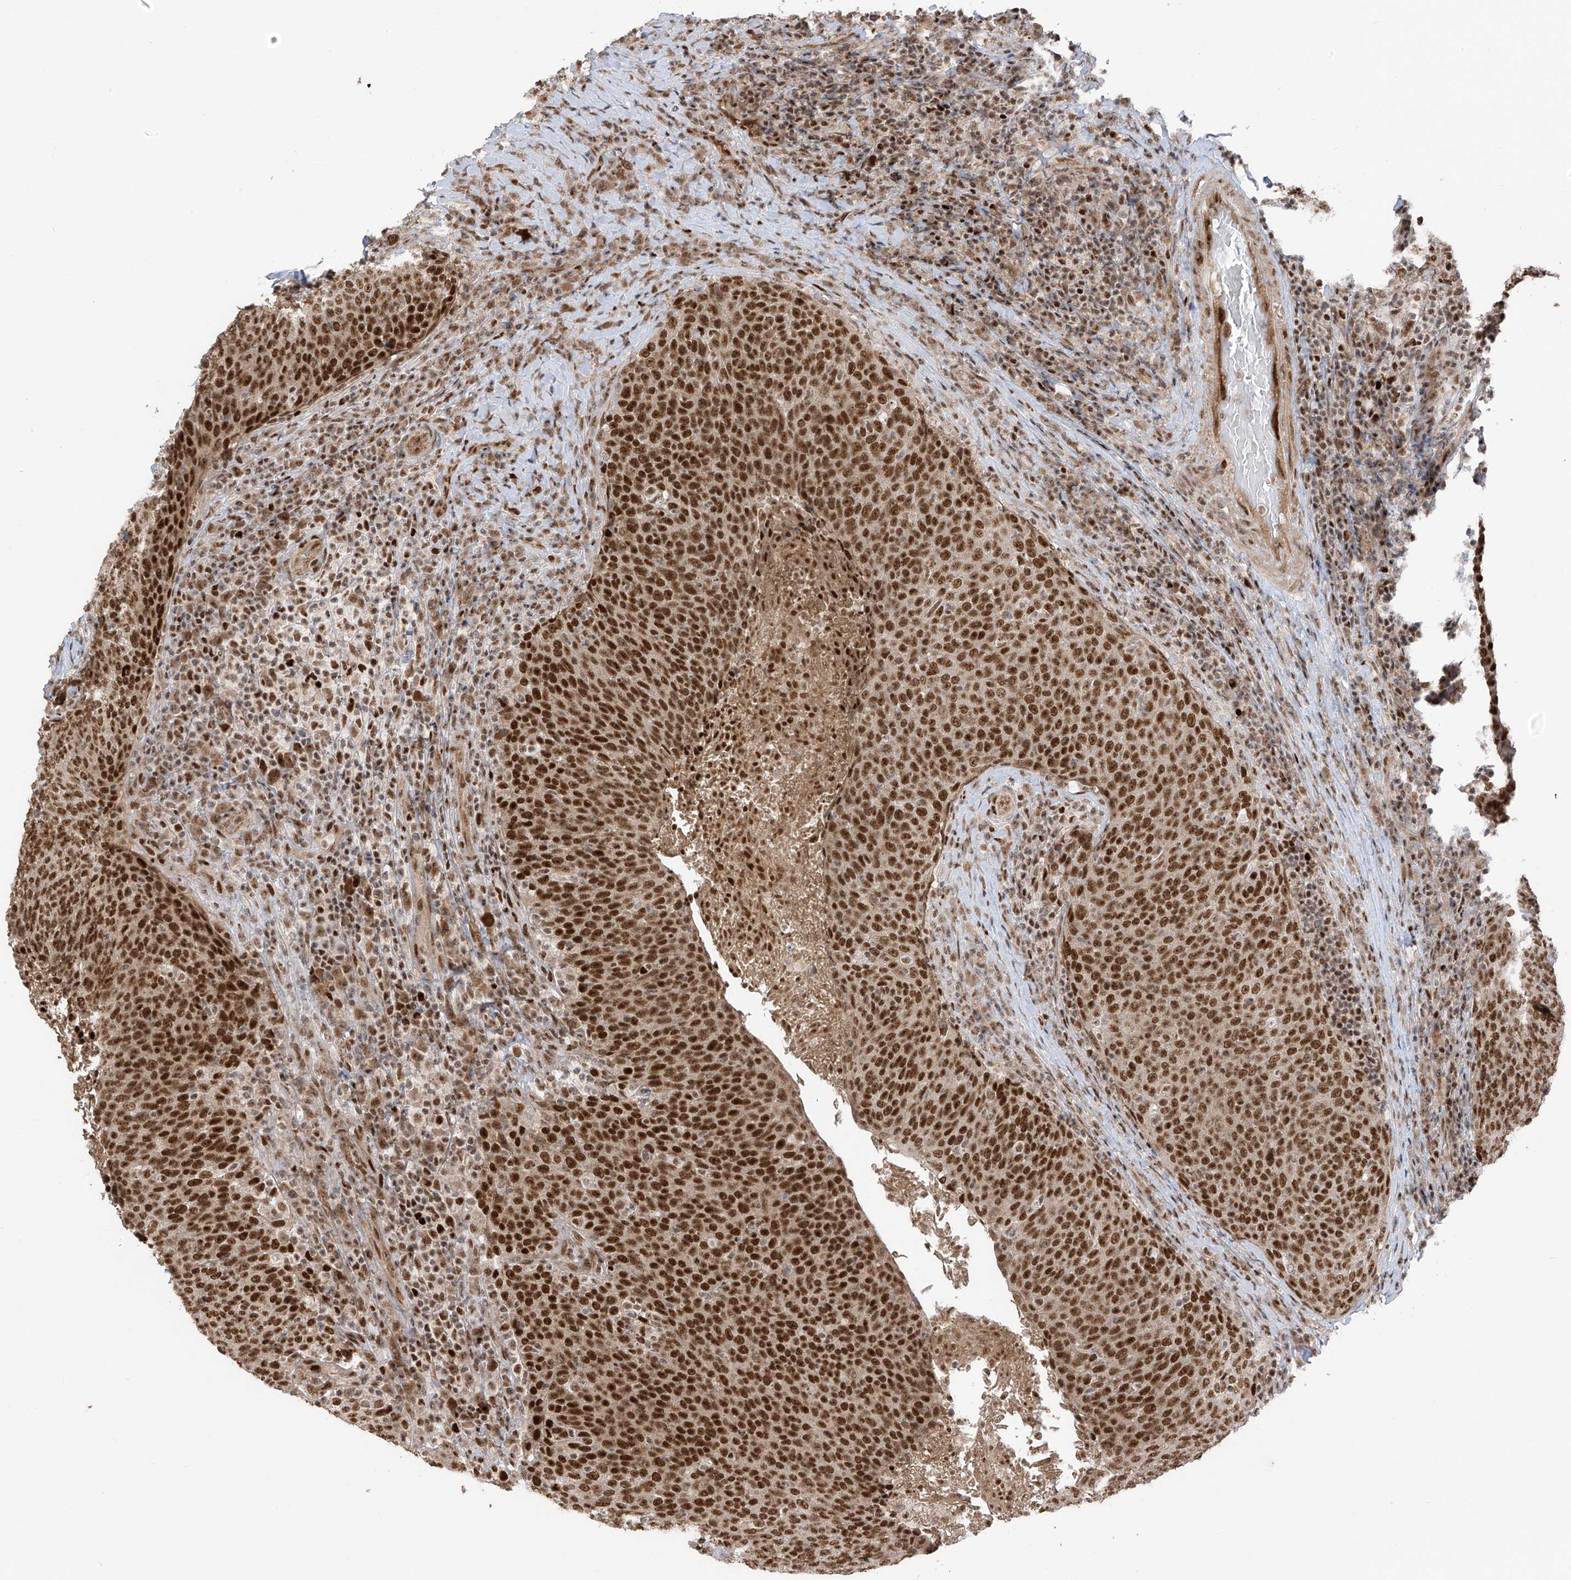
{"staining": {"intensity": "strong", "quantity": ">75%", "location": "nuclear"}, "tissue": "head and neck cancer", "cell_type": "Tumor cells", "image_type": "cancer", "snomed": [{"axis": "morphology", "description": "Squamous cell carcinoma, NOS"}, {"axis": "morphology", "description": "Squamous cell carcinoma, metastatic, NOS"}, {"axis": "topography", "description": "Lymph node"}, {"axis": "topography", "description": "Head-Neck"}], "caption": "A photomicrograph of human metastatic squamous cell carcinoma (head and neck) stained for a protein displays strong nuclear brown staining in tumor cells.", "gene": "ARHGEF3", "patient": {"sex": "male", "age": 62}}